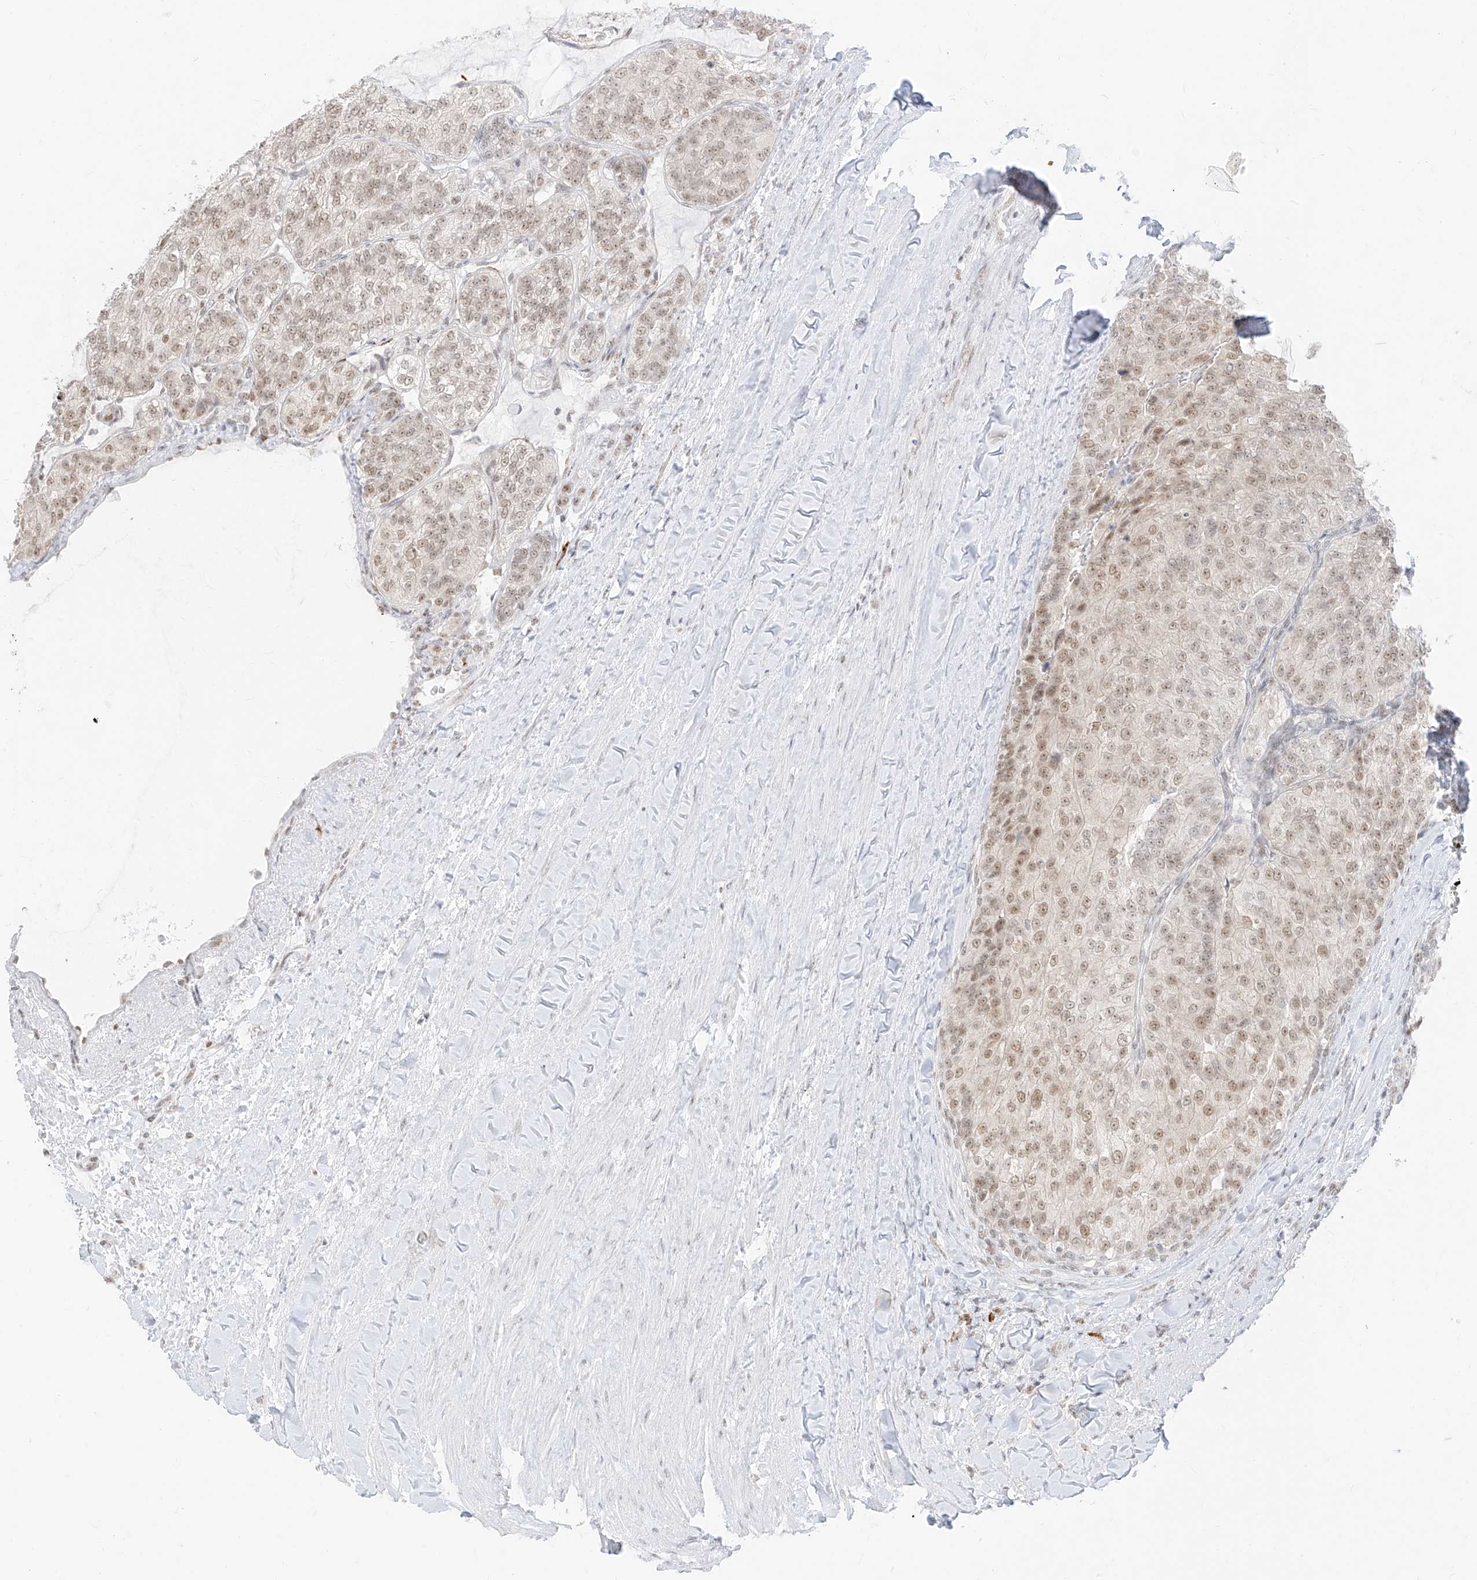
{"staining": {"intensity": "weak", "quantity": ">75%", "location": "nuclear"}, "tissue": "renal cancer", "cell_type": "Tumor cells", "image_type": "cancer", "snomed": [{"axis": "morphology", "description": "Adenocarcinoma, NOS"}, {"axis": "topography", "description": "Kidney"}], "caption": "This is an image of IHC staining of renal cancer (adenocarcinoma), which shows weak positivity in the nuclear of tumor cells.", "gene": "SUPT5H", "patient": {"sex": "female", "age": 63}}